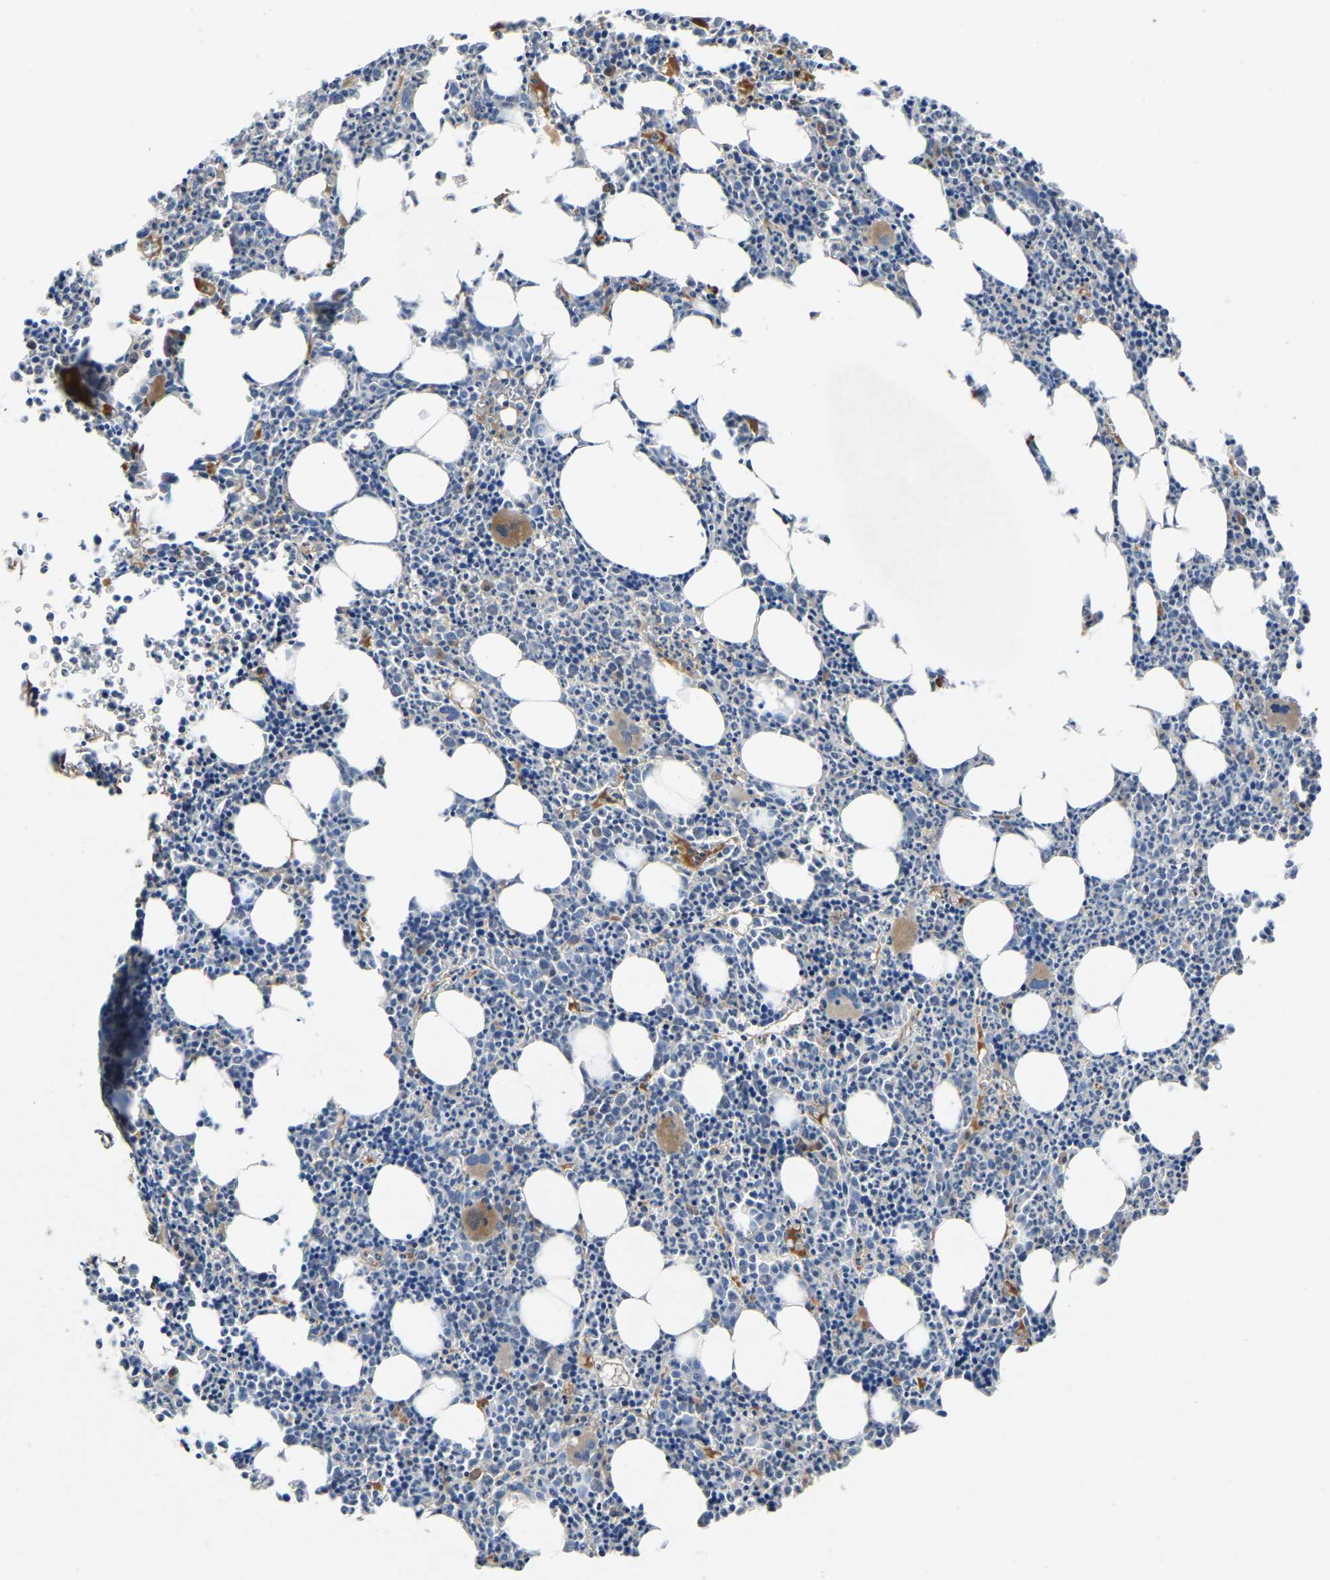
{"staining": {"intensity": "moderate", "quantity": "25%-75%", "location": "cytoplasmic/membranous"}, "tissue": "bone marrow", "cell_type": "Hematopoietic cells", "image_type": "normal", "snomed": [{"axis": "morphology", "description": "Normal tissue, NOS"}, {"axis": "morphology", "description": "Inflammation, NOS"}, {"axis": "topography", "description": "Bone marrow"}], "caption": "Hematopoietic cells show medium levels of moderate cytoplasmic/membranous staining in approximately 25%-75% of cells in unremarkable human bone marrow. (DAB (3,3'-diaminobenzidine) IHC, brown staining for protein, blue staining for nuclei).", "gene": "FHIT", "patient": {"sex": "female", "age": 40}}